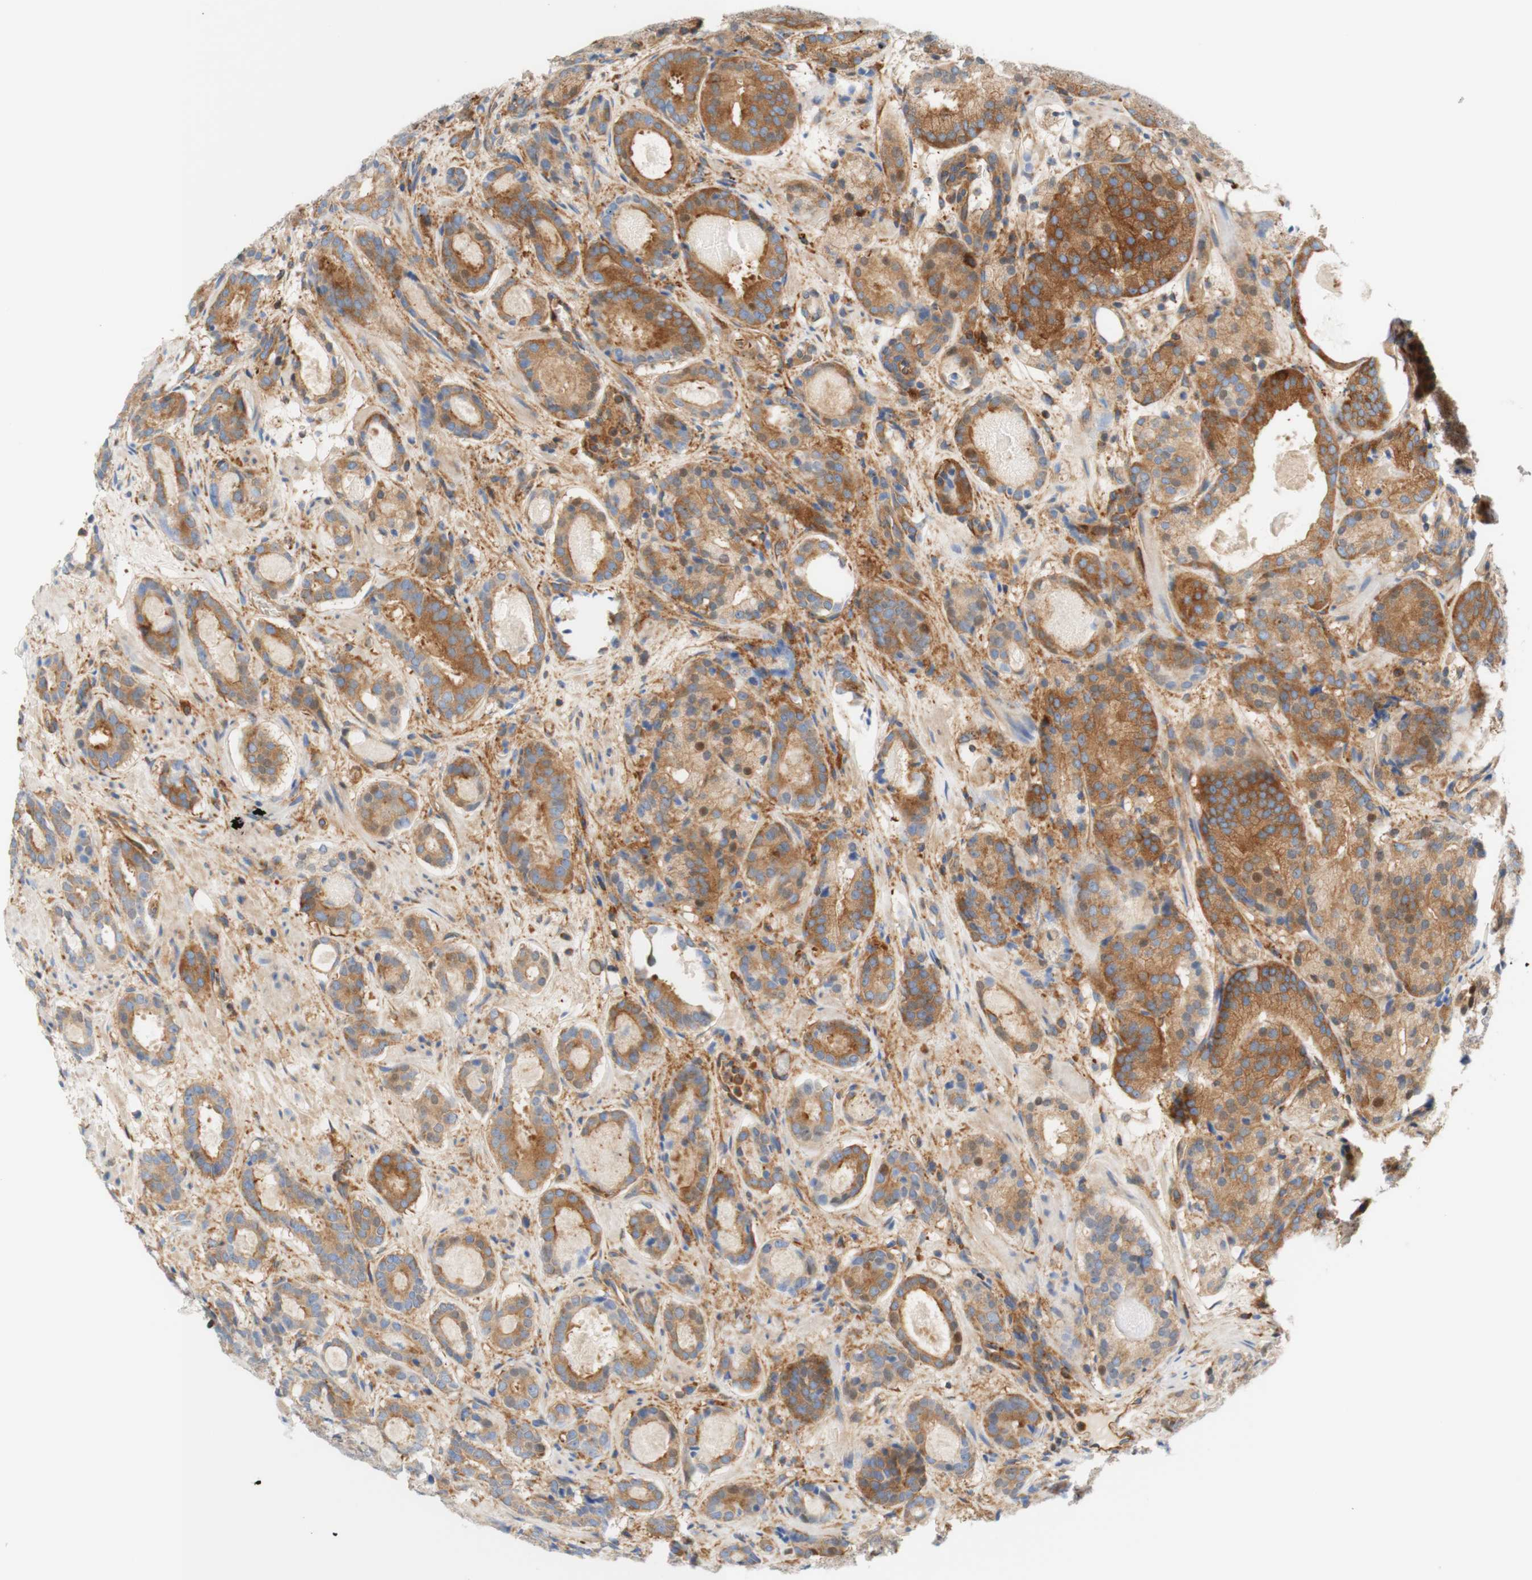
{"staining": {"intensity": "moderate", "quantity": "25%-75%", "location": "cytoplasmic/membranous"}, "tissue": "prostate cancer", "cell_type": "Tumor cells", "image_type": "cancer", "snomed": [{"axis": "morphology", "description": "Adenocarcinoma, Low grade"}, {"axis": "topography", "description": "Prostate"}], "caption": "This is a histology image of IHC staining of prostate cancer, which shows moderate expression in the cytoplasmic/membranous of tumor cells.", "gene": "STOM", "patient": {"sex": "male", "age": 69}}